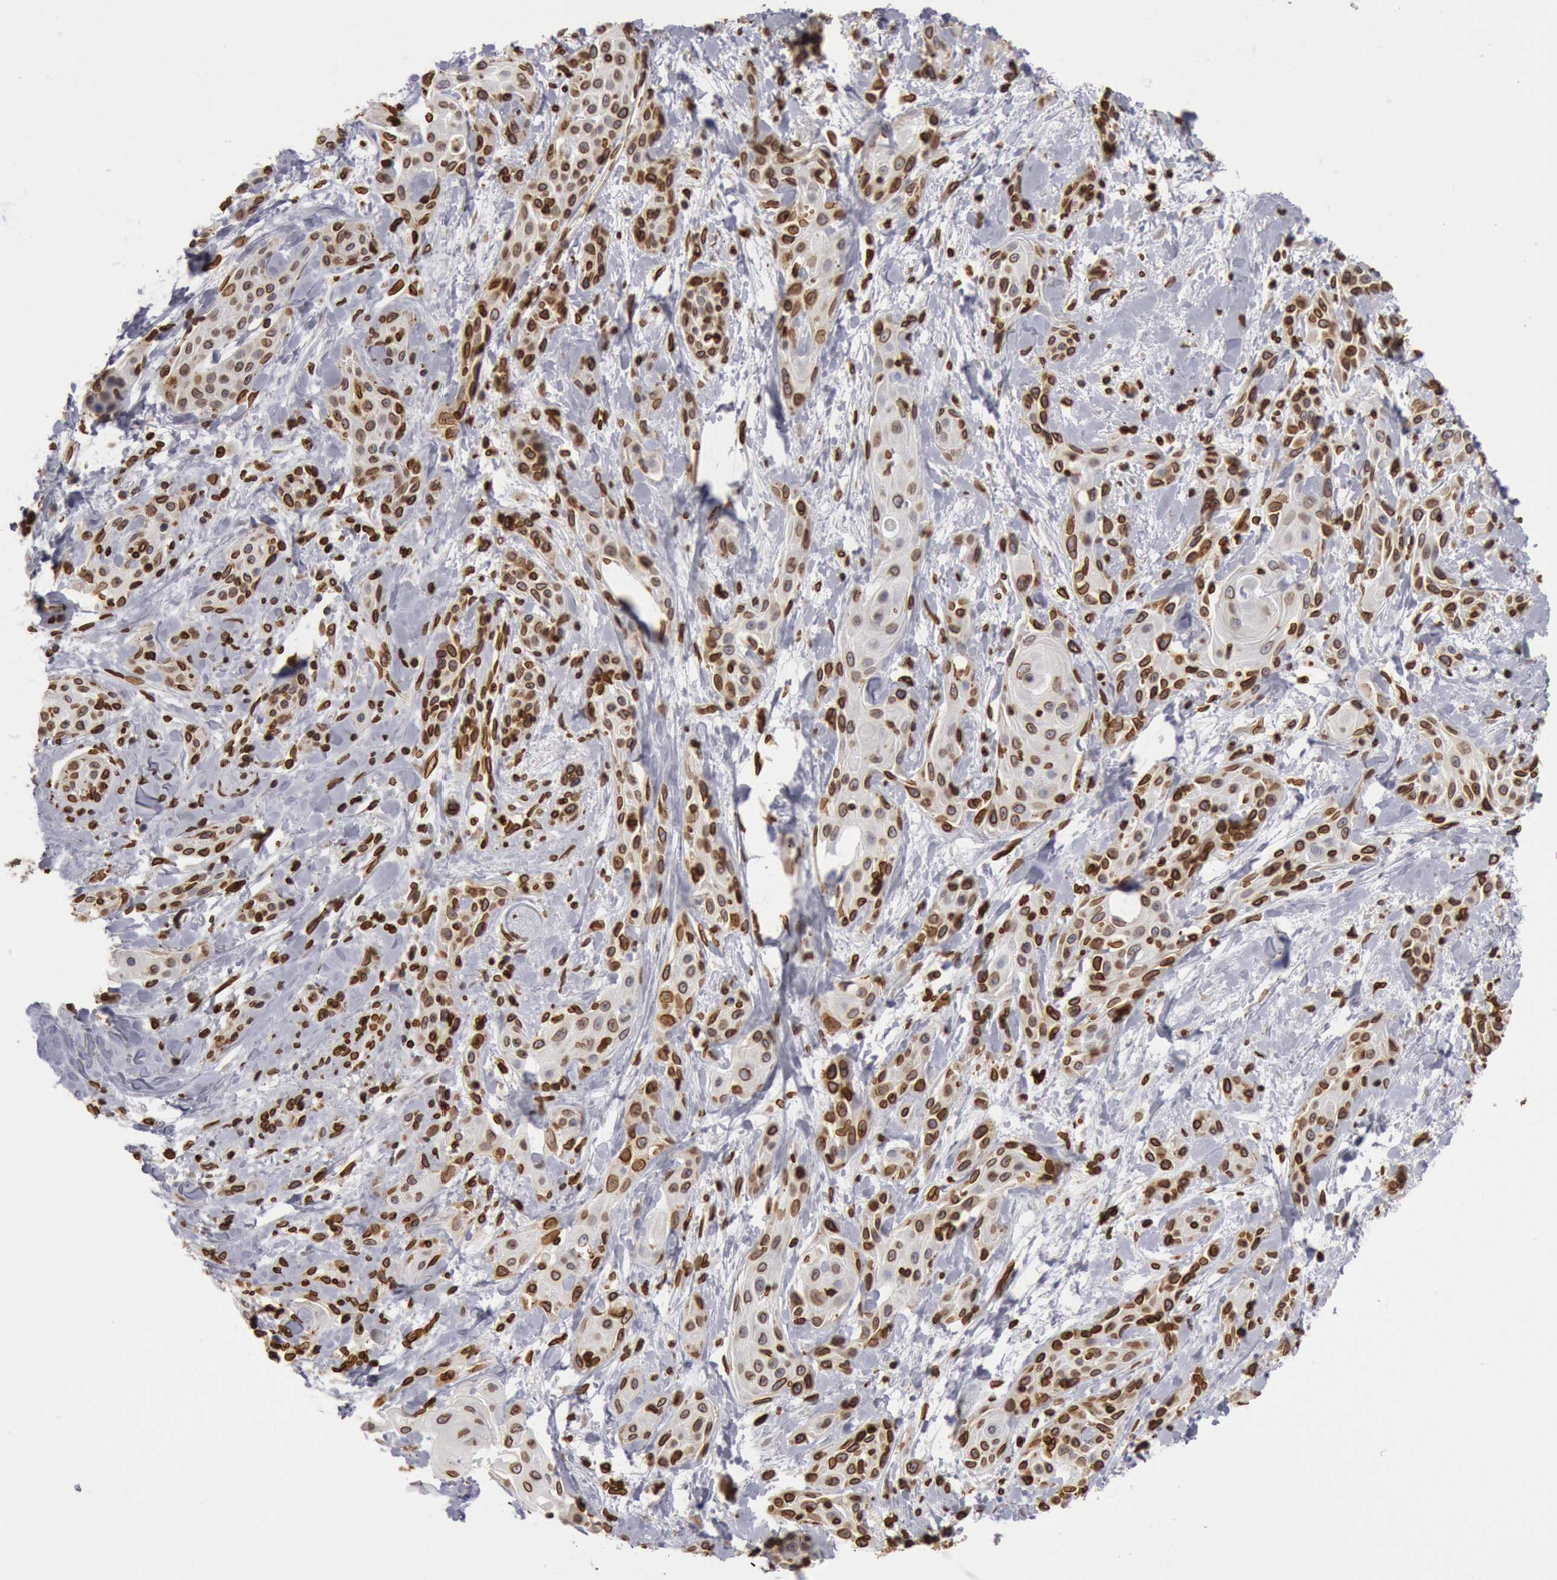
{"staining": {"intensity": "moderate", "quantity": ">75%", "location": "cytoplasmic/membranous,nuclear"}, "tissue": "skin cancer", "cell_type": "Tumor cells", "image_type": "cancer", "snomed": [{"axis": "morphology", "description": "Squamous cell carcinoma, NOS"}, {"axis": "topography", "description": "Skin"}, {"axis": "topography", "description": "Anal"}], "caption": "Squamous cell carcinoma (skin) was stained to show a protein in brown. There is medium levels of moderate cytoplasmic/membranous and nuclear staining in about >75% of tumor cells. The protein of interest is shown in brown color, while the nuclei are stained blue.", "gene": "SUN2", "patient": {"sex": "male", "age": 64}}